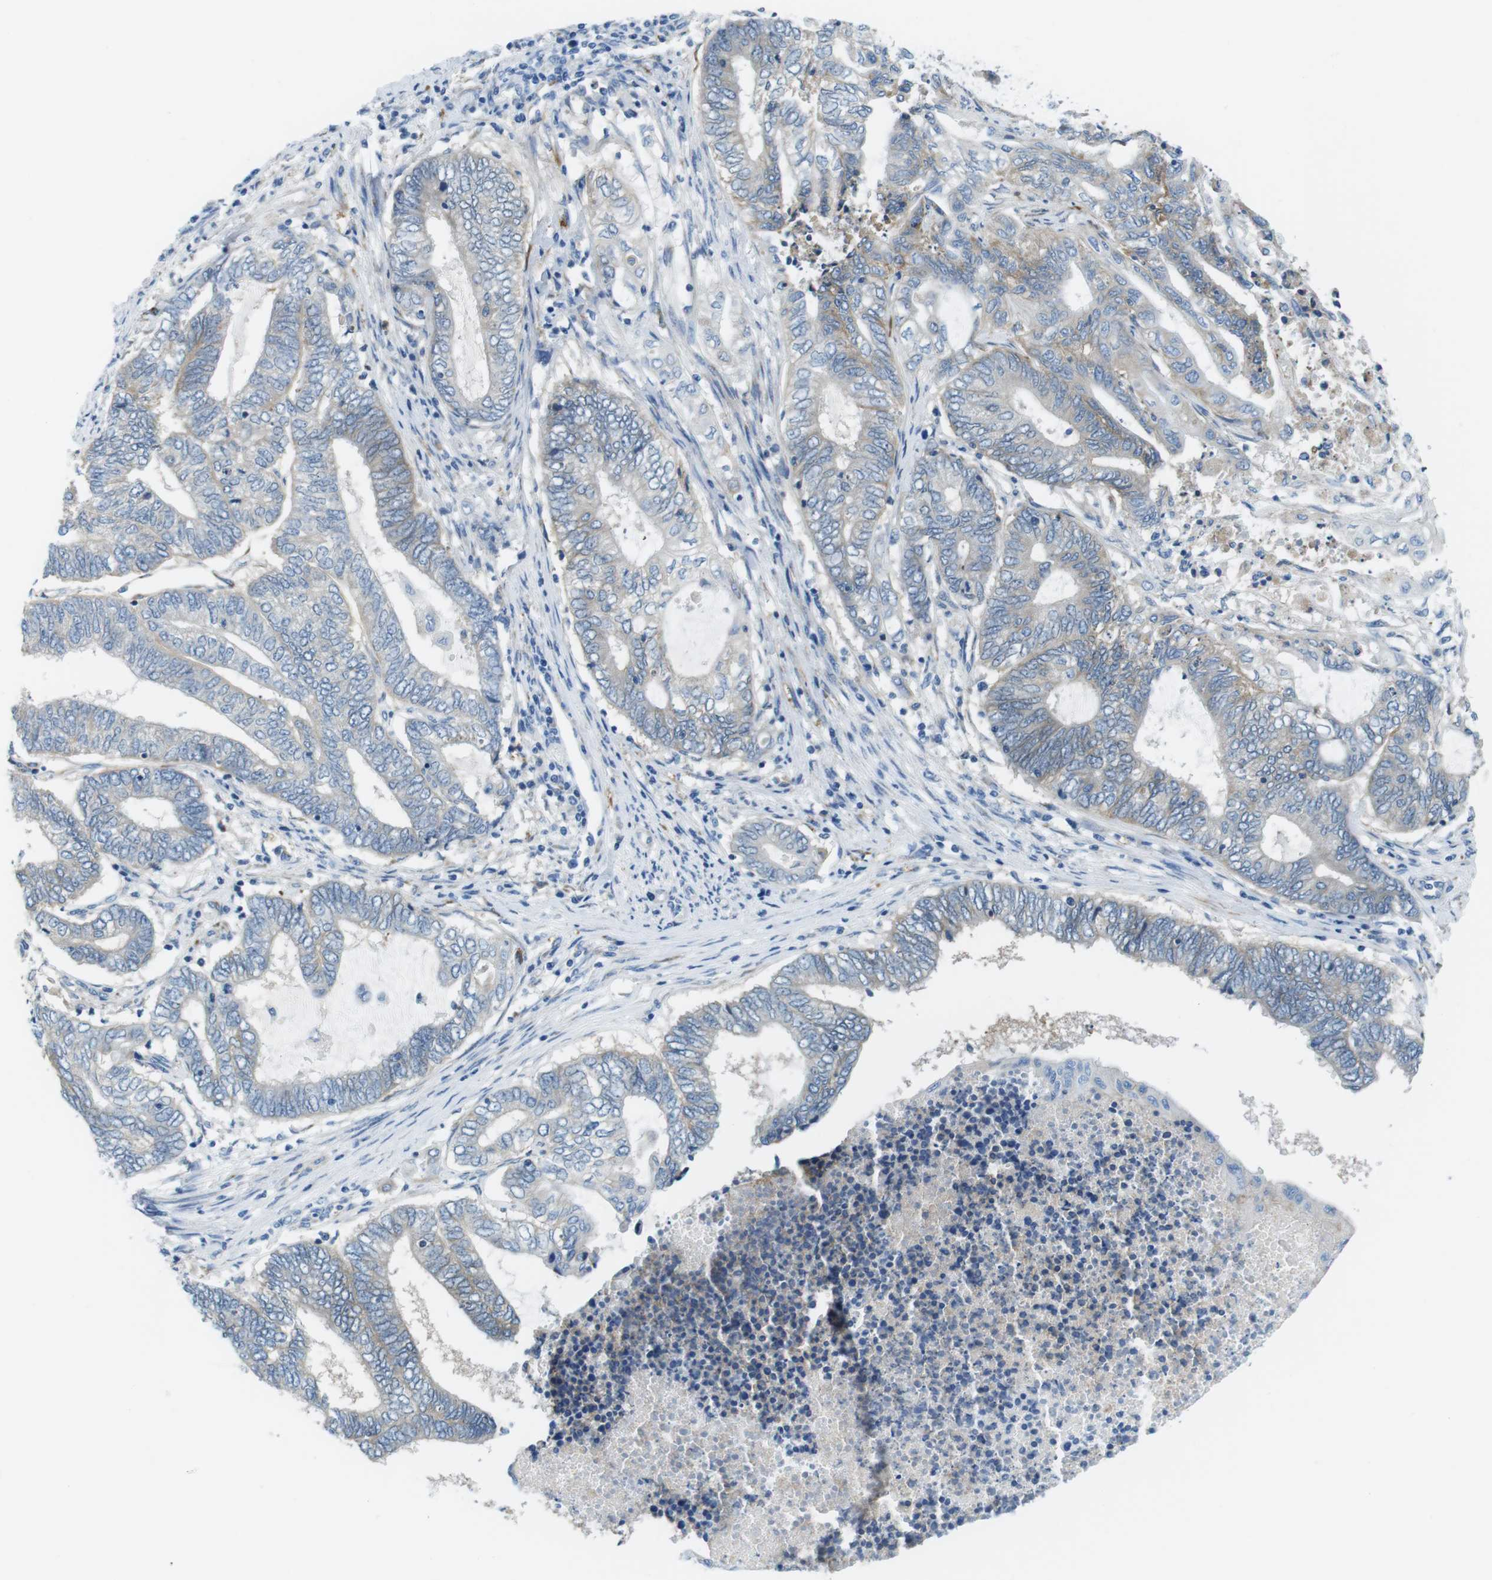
{"staining": {"intensity": "weak", "quantity": "25%-75%", "location": "cytoplasmic/membranous"}, "tissue": "endometrial cancer", "cell_type": "Tumor cells", "image_type": "cancer", "snomed": [{"axis": "morphology", "description": "Adenocarcinoma, NOS"}, {"axis": "topography", "description": "Uterus"}, {"axis": "topography", "description": "Endometrium"}], "caption": "IHC of adenocarcinoma (endometrial) displays low levels of weak cytoplasmic/membranous expression in about 25%-75% of tumor cells.", "gene": "EMP2", "patient": {"sex": "female", "age": 70}}